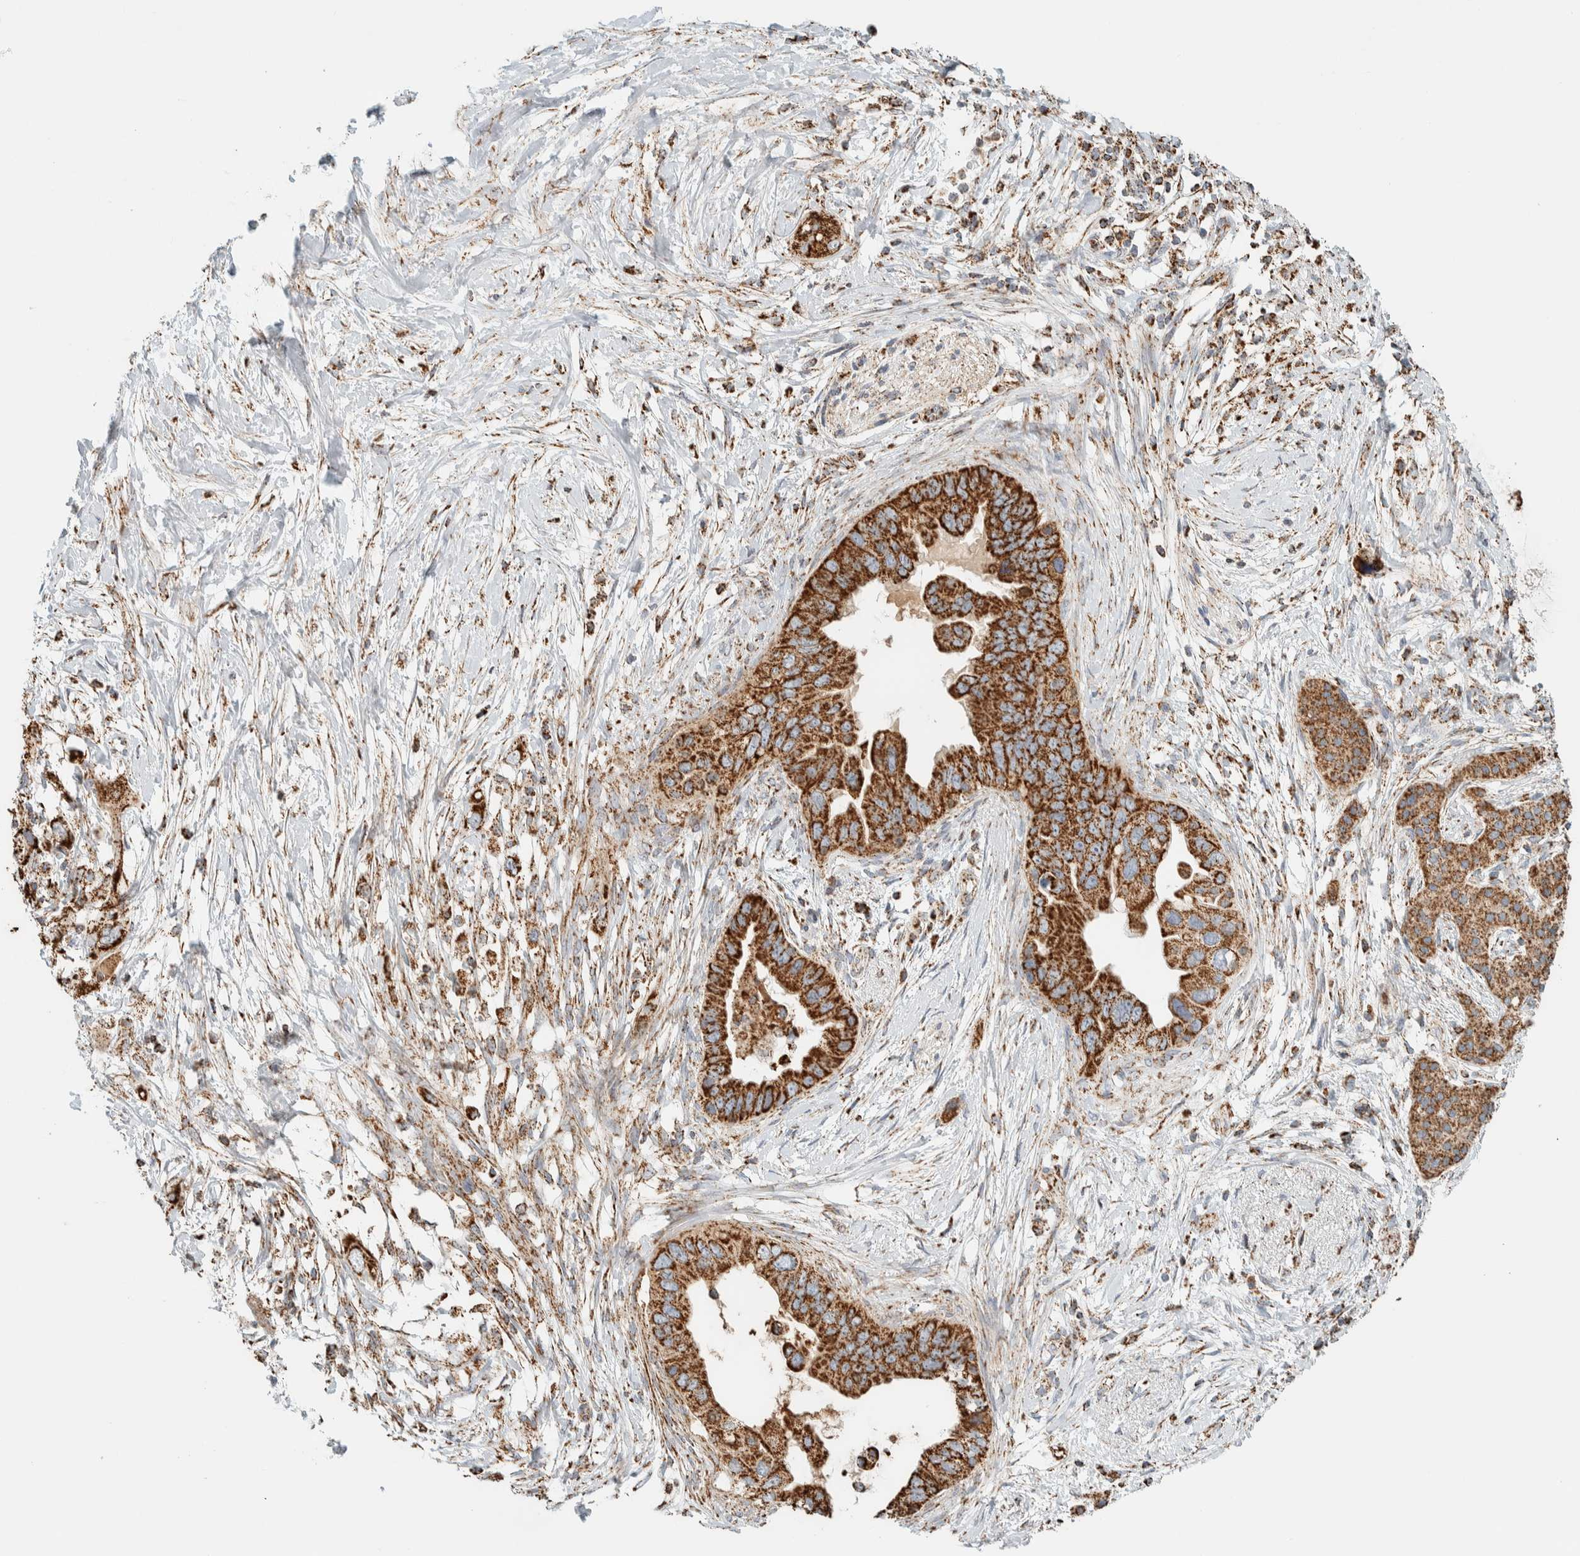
{"staining": {"intensity": "strong", "quantity": ">75%", "location": "cytoplasmic/membranous"}, "tissue": "pancreatic cancer", "cell_type": "Tumor cells", "image_type": "cancer", "snomed": [{"axis": "morphology", "description": "Adenocarcinoma, NOS"}, {"axis": "topography", "description": "Pancreas"}], "caption": "A high-resolution photomicrograph shows immunohistochemistry (IHC) staining of pancreatic cancer (adenocarcinoma), which exhibits strong cytoplasmic/membranous positivity in approximately >75% of tumor cells.", "gene": "ZNF454", "patient": {"sex": "female", "age": 56}}